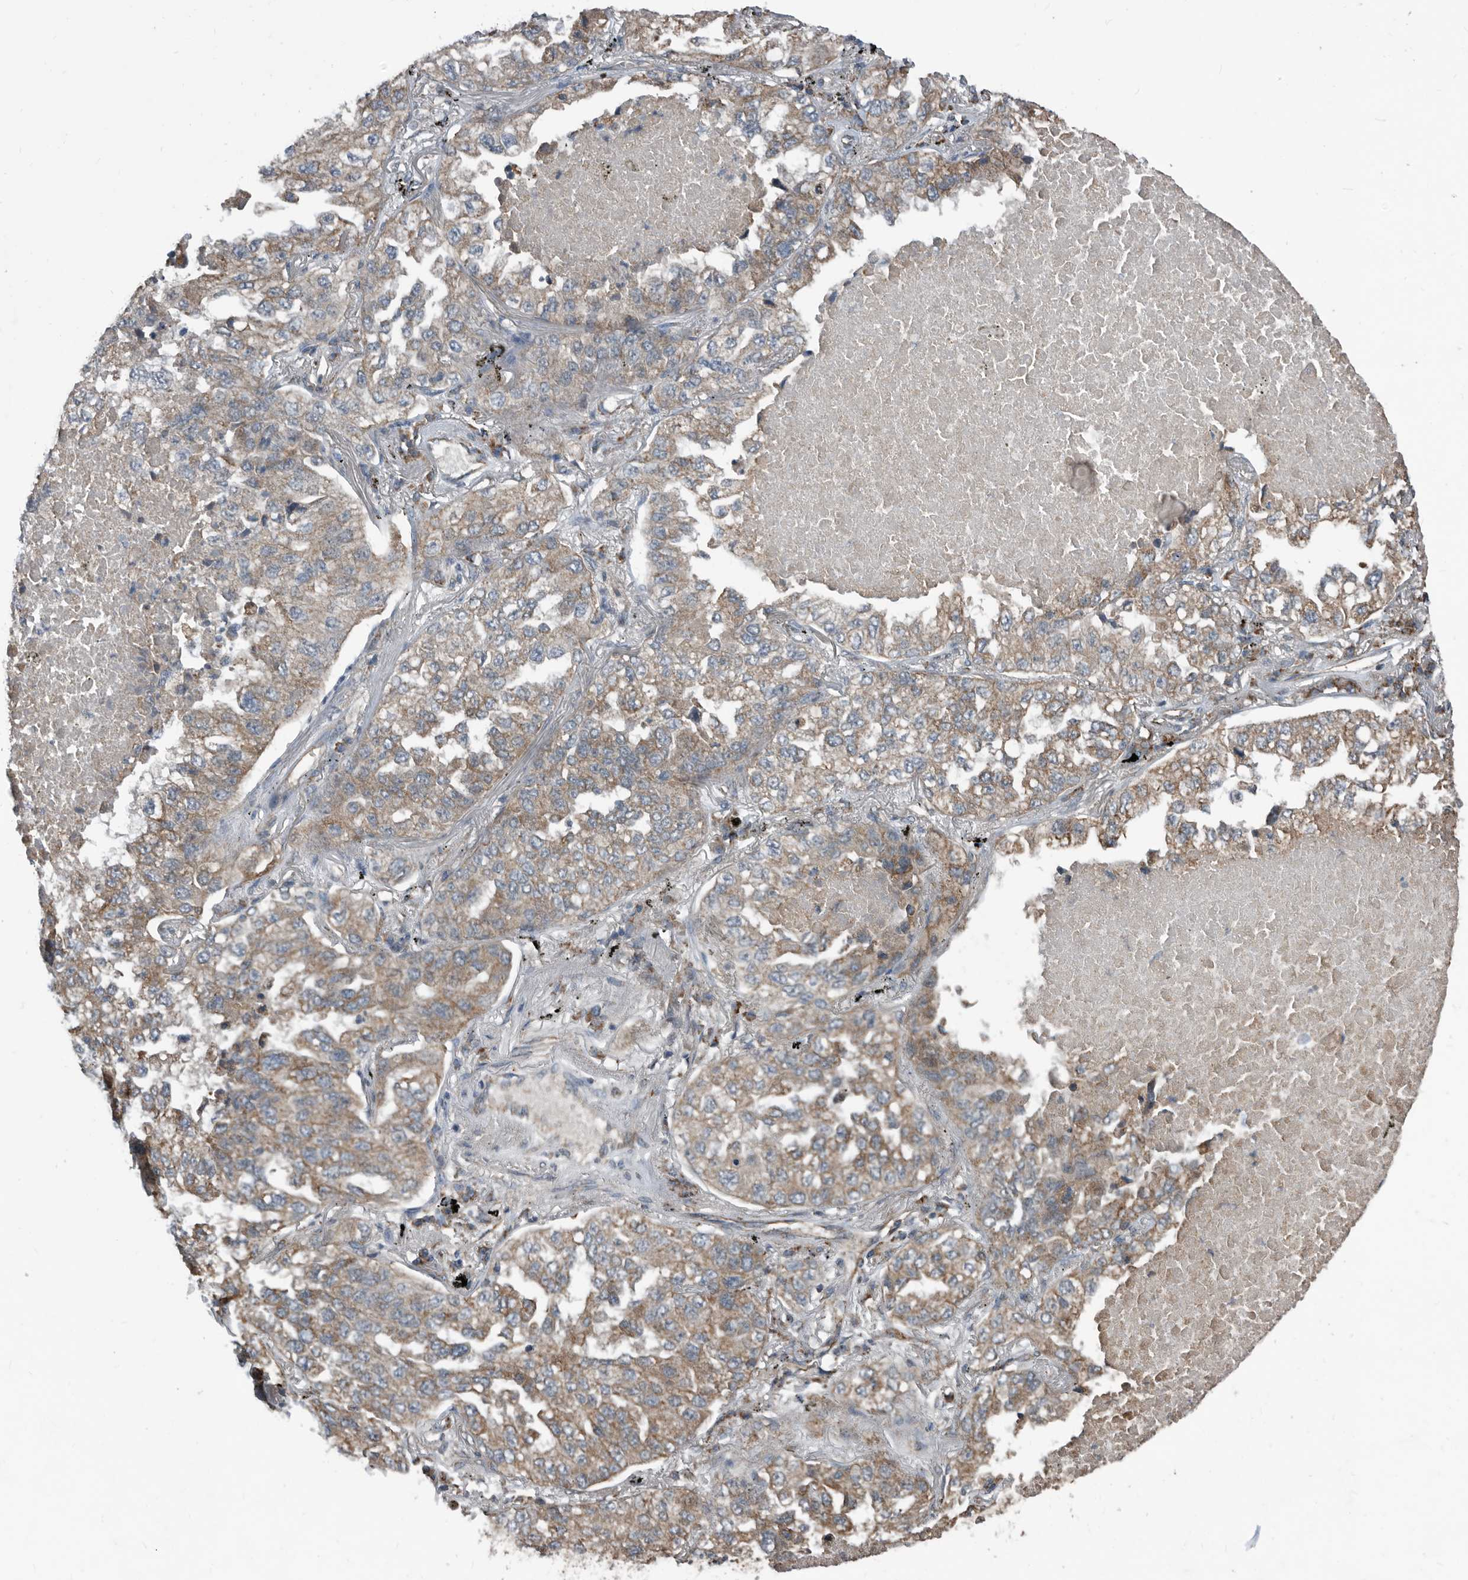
{"staining": {"intensity": "moderate", "quantity": ">75%", "location": "cytoplasmic/membranous"}, "tissue": "lung cancer", "cell_type": "Tumor cells", "image_type": "cancer", "snomed": [{"axis": "morphology", "description": "Adenocarcinoma, NOS"}, {"axis": "topography", "description": "Lung"}], "caption": "A brown stain highlights moderate cytoplasmic/membranous positivity of a protein in human lung adenocarcinoma tumor cells.", "gene": "AFAP1", "patient": {"sex": "male", "age": 65}}